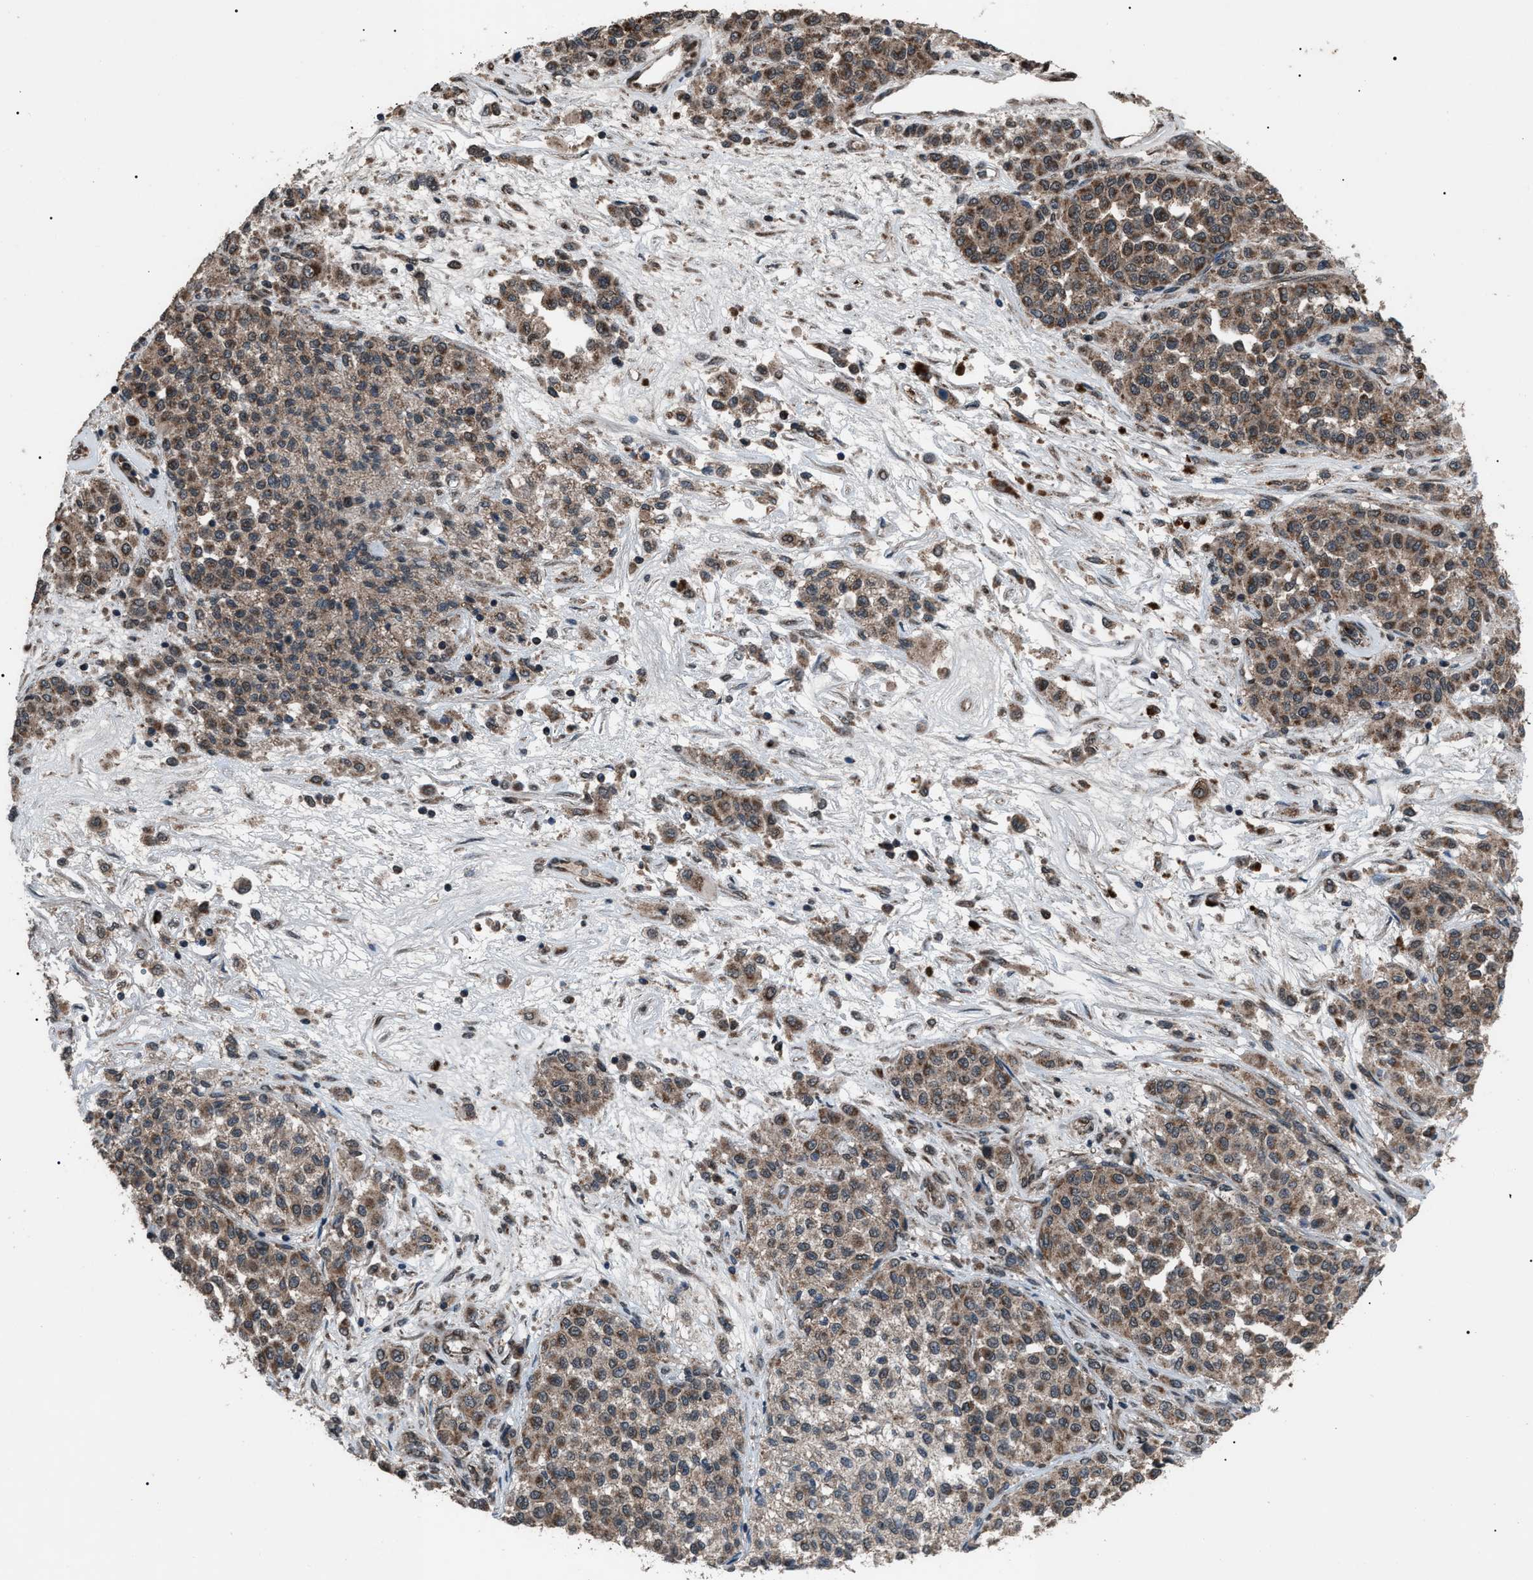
{"staining": {"intensity": "moderate", "quantity": ">75%", "location": "cytoplasmic/membranous"}, "tissue": "melanoma", "cell_type": "Tumor cells", "image_type": "cancer", "snomed": [{"axis": "morphology", "description": "Malignant melanoma, Metastatic site"}, {"axis": "topography", "description": "Pancreas"}], "caption": "Immunohistochemistry image of neoplastic tissue: malignant melanoma (metastatic site) stained using immunohistochemistry reveals medium levels of moderate protein expression localized specifically in the cytoplasmic/membranous of tumor cells, appearing as a cytoplasmic/membranous brown color.", "gene": "ZFAND2A", "patient": {"sex": "female", "age": 30}}